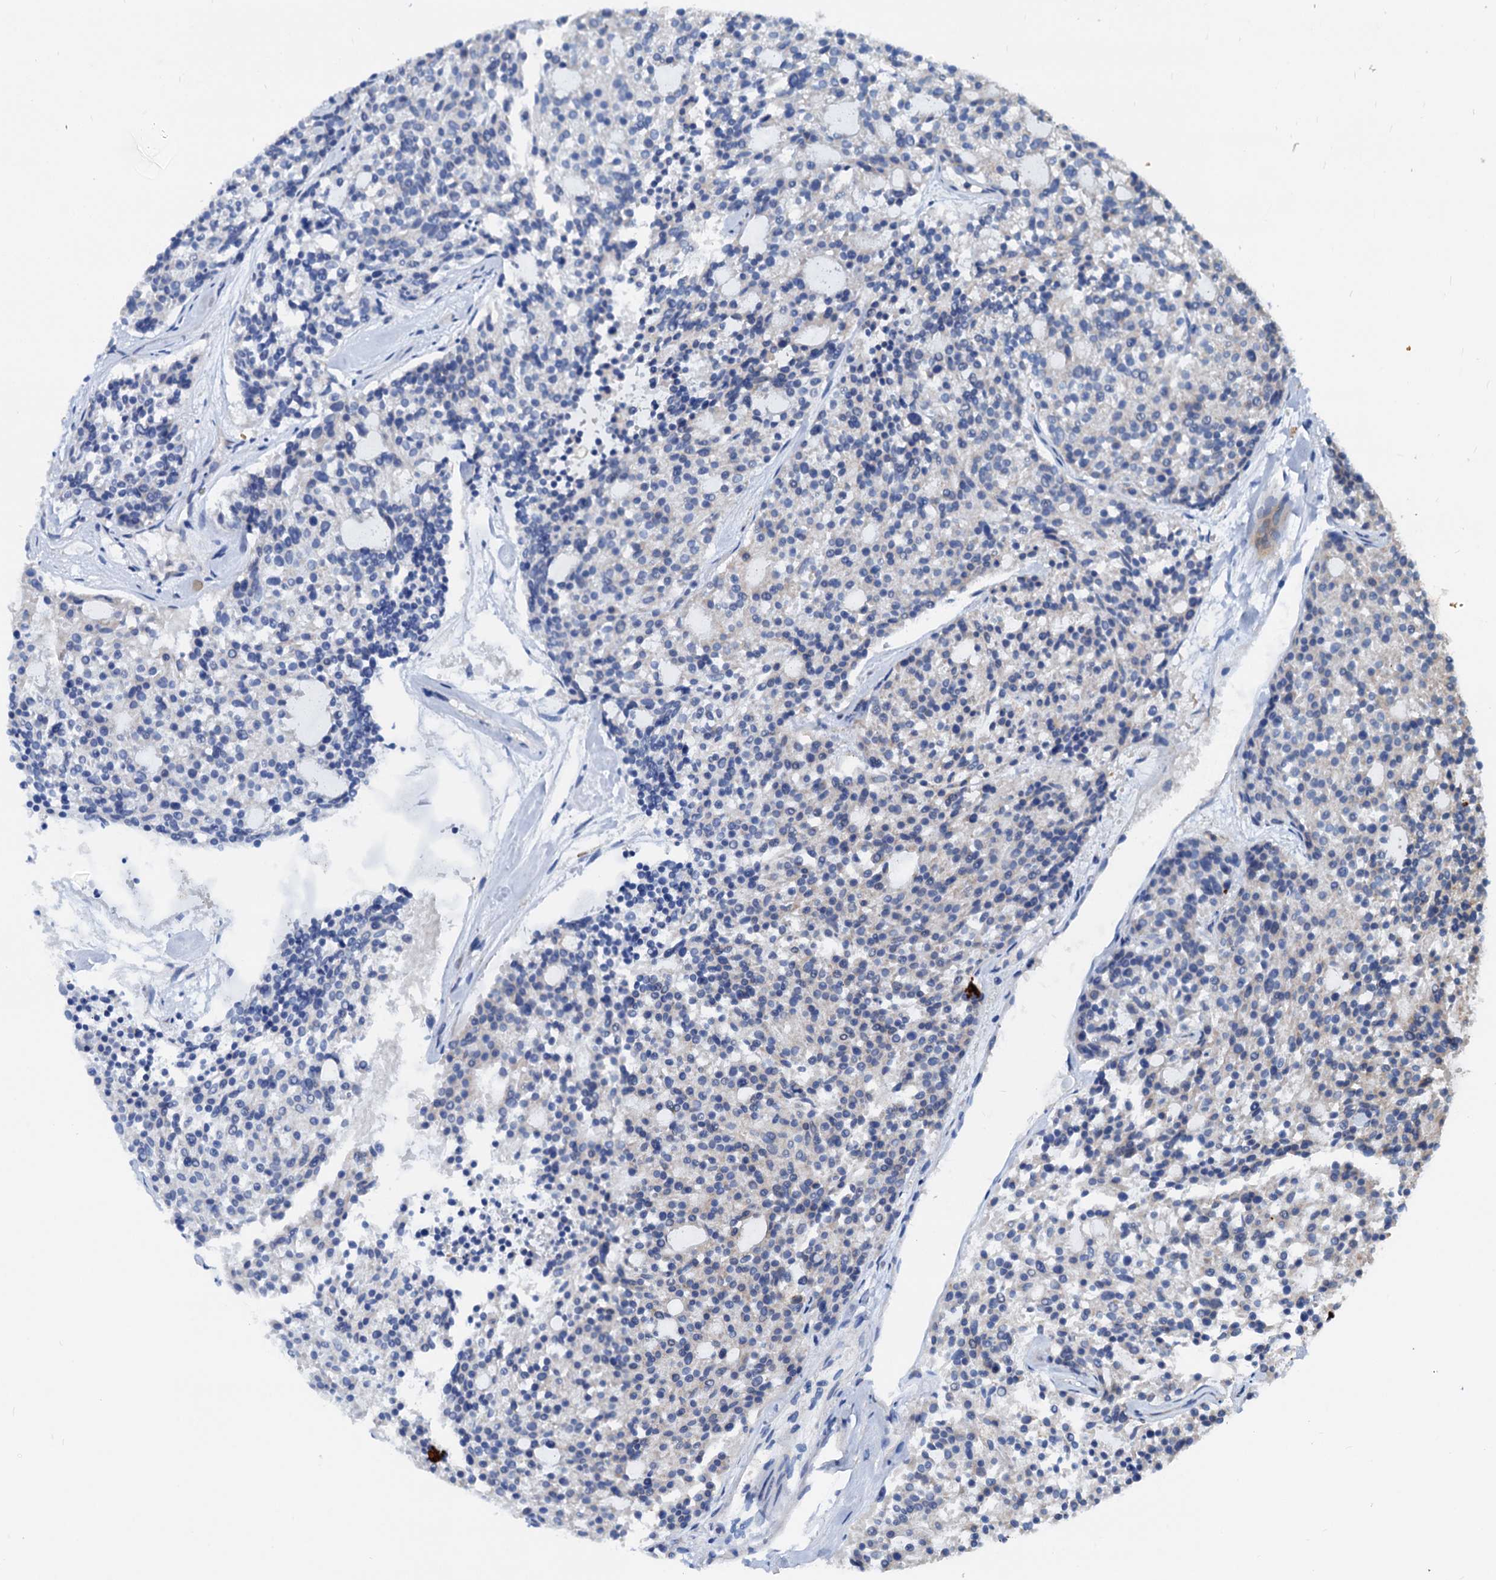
{"staining": {"intensity": "negative", "quantity": "none", "location": "none"}, "tissue": "carcinoid", "cell_type": "Tumor cells", "image_type": "cancer", "snomed": [{"axis": "morphology", "description": "Carcinoid, malignant, NOS"}, {"axis": "topography", "description": "Pancreas"}], "caption": "The immunohistochemistry photomicrograph has no significant positivity in tumor cells of carcinoid tissue.", "gene": "LCP2", "patient": {"sex": "female", "age": 54}}